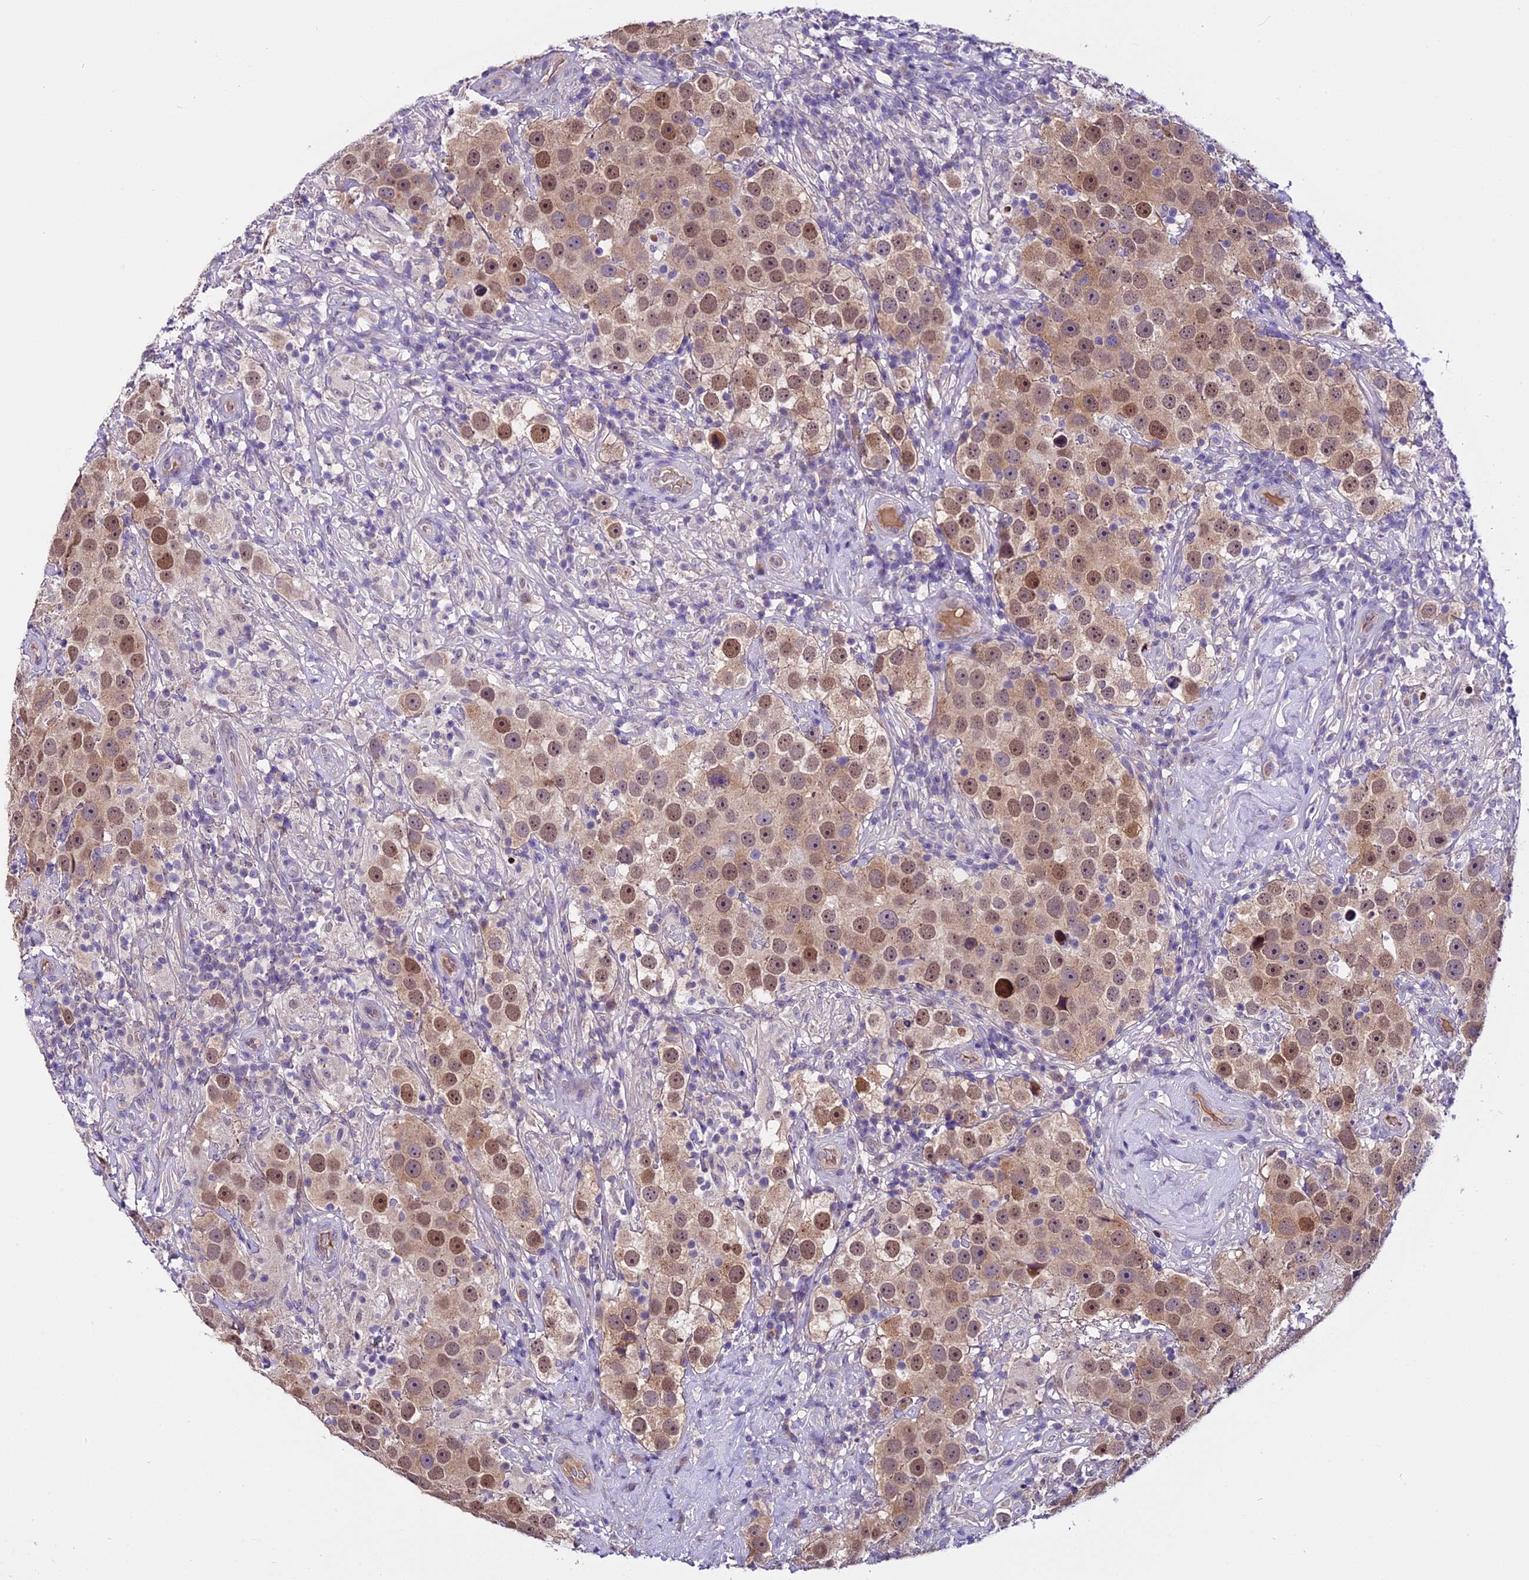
{"staining": {"intensity": "moderate", "quantity": ">75%", "location": "nuclear"}, "tissue": "testis cancer", "cell_type": "Tumor cells", "image_type": "cancer", "snomed": [{"axis": "morphology", "description": "Seminoma, NOS"}, {"axis": "topography", "description": "Testis"}], "caption": "Immunohistochemistry (IHC) histopathology image of neoplastic tissue: human testis cancer stained using immunohistochemistry (IHC) reveals medium levels of moderate protein expression localized specifically in the nuclear of tumor cells, appearing as a nuclear brown color.", "gene": "C9orf40", "patient": {"sex": "male", "age": 49}}